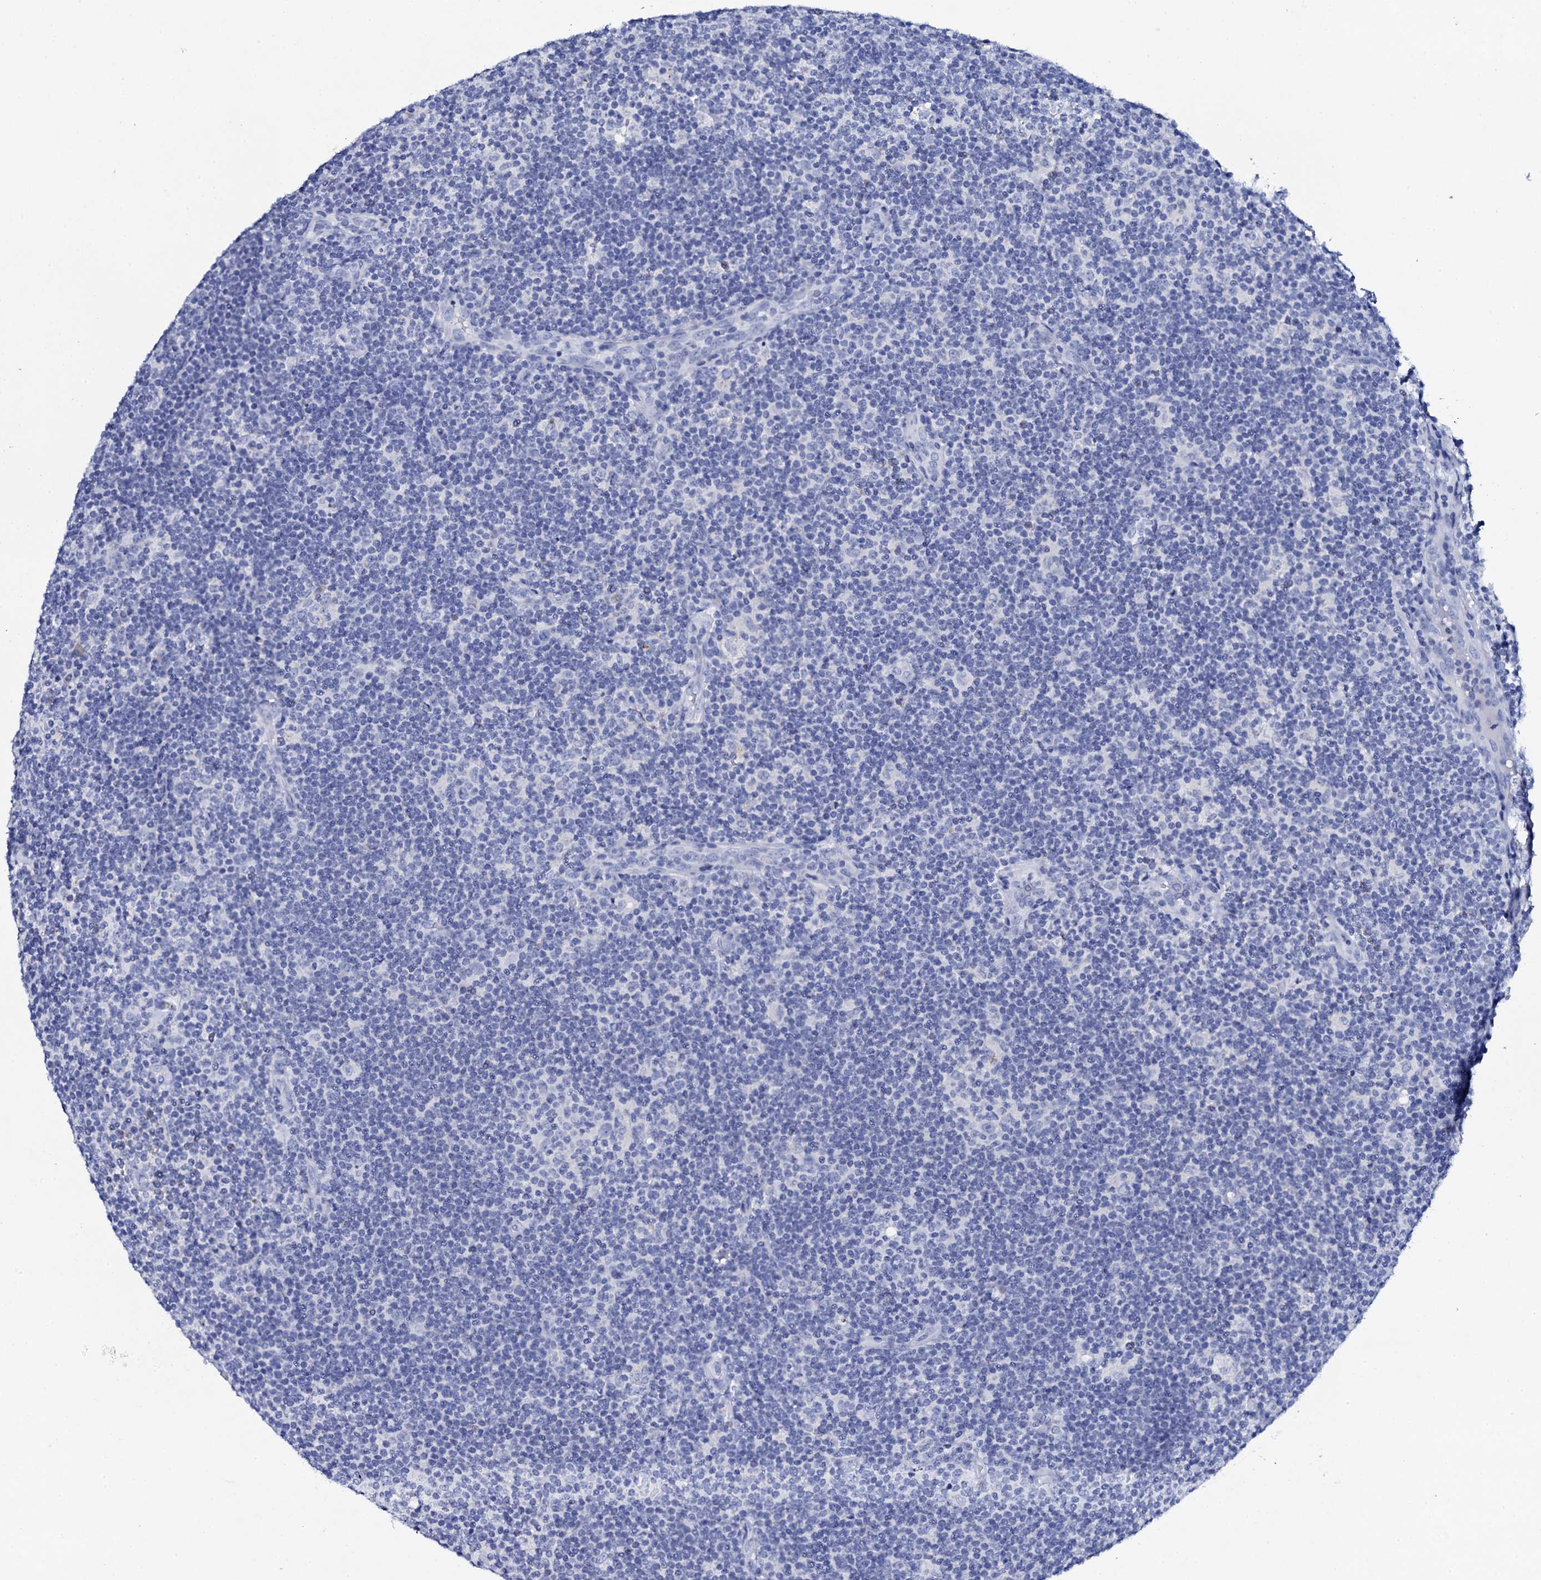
{"staining": {"intensity": "negative", "quantity": "none", "location": "none"}, "tissue": "lymphoma", "cell_type": "Tumor cells", "image_type": "cancer", "snomed": [{"axis": "morphology", "description": "Hodgkin's disease, NOS"}, {"axis": "topography", "description": "Lymph node"}], "caption": "Immunohistochemistry photomicrograph of human Hodgkin's disease stained for a protein (brown), which exhibits no positivity in tumor cells.", "gene": "FBXL16", "patient": {"sex": "female", "age": 57}}